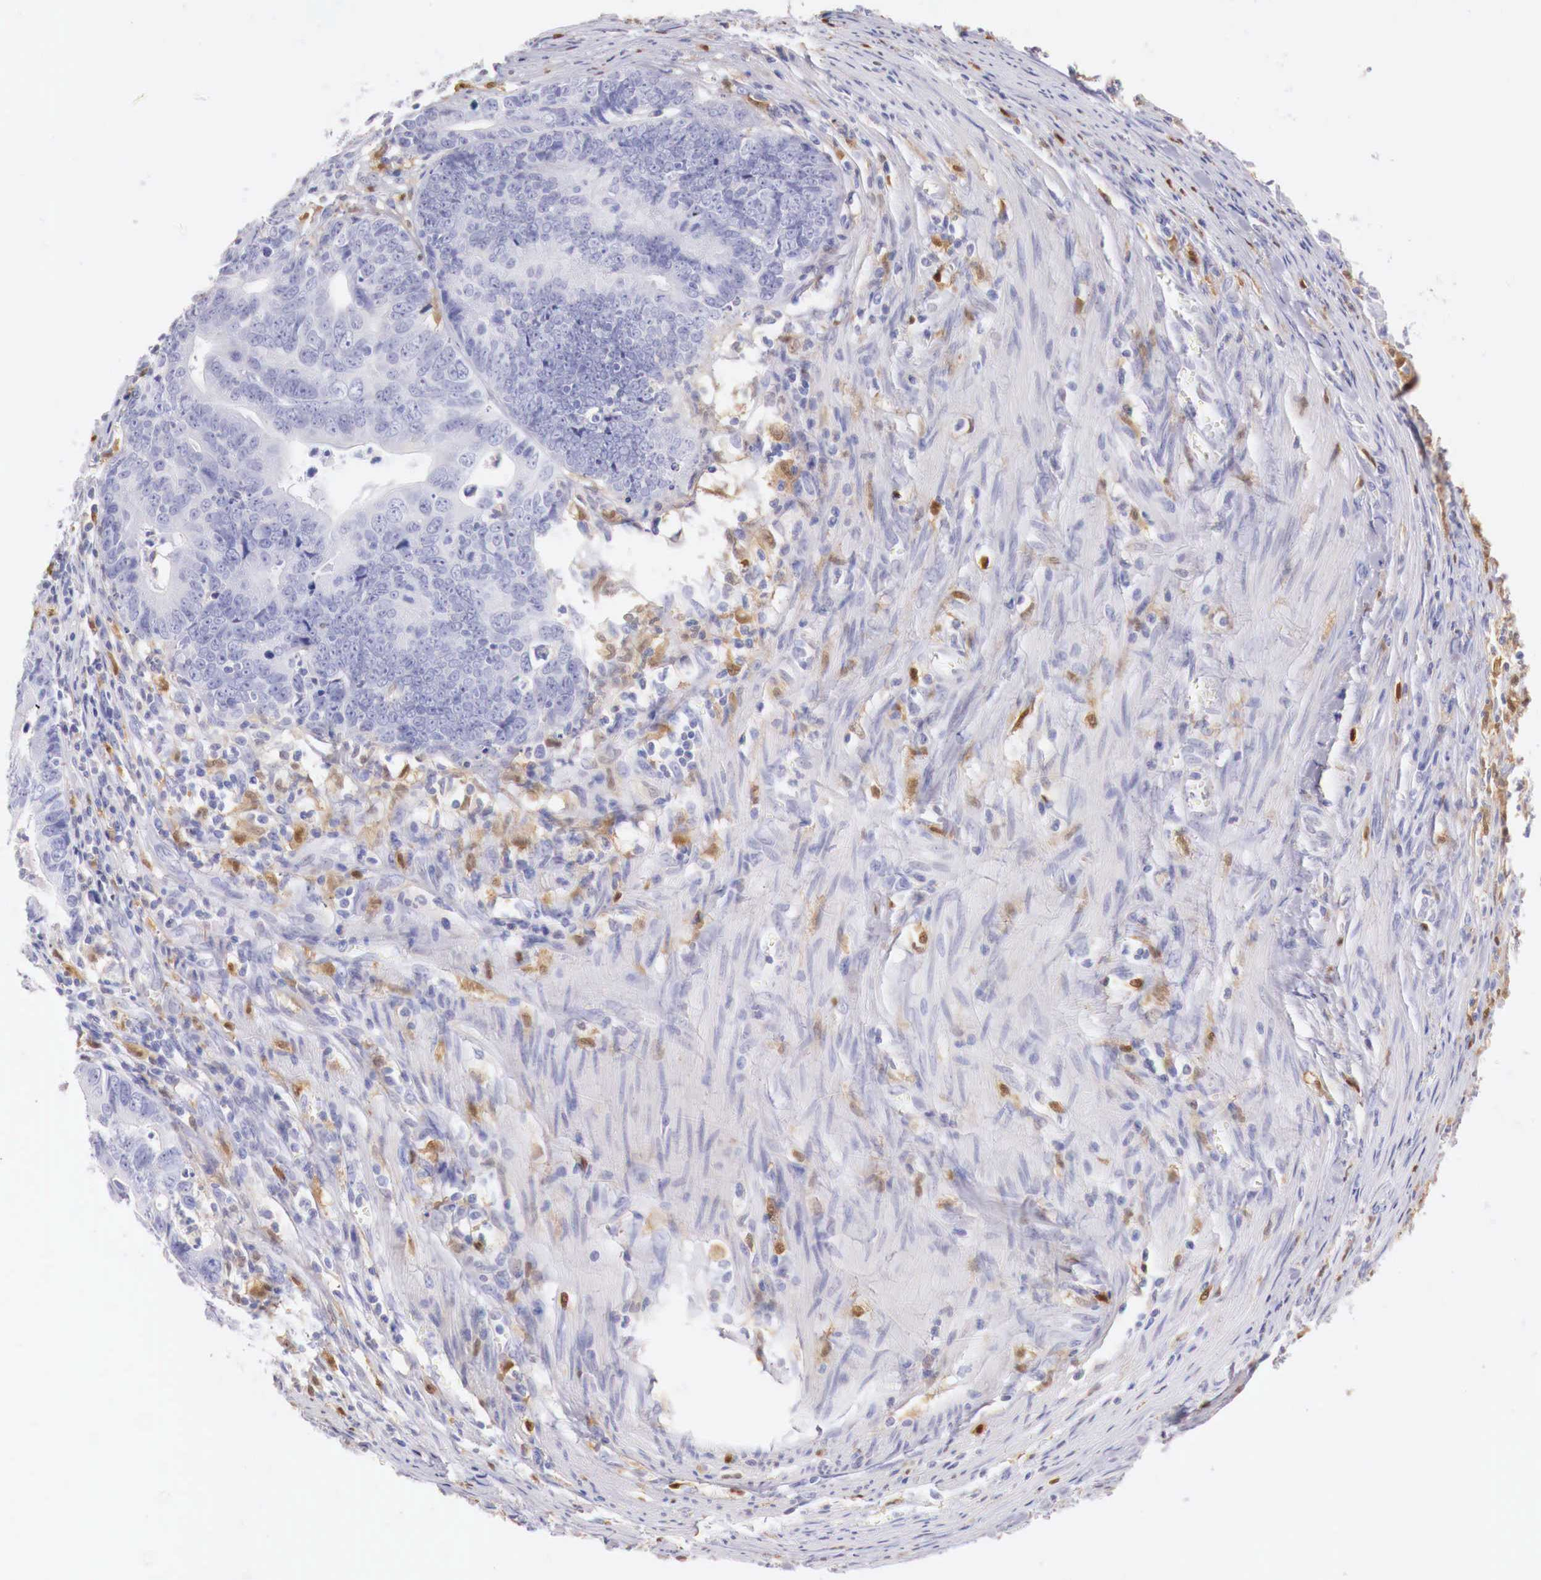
{"staining": {"intensity": "negative", "quantity": "none", "location": "none"}, "tissue": "colorectal cancer", "cell_type": "Tumor cells", "image_type": "cancer", "snomed": [{"axis": "morphology", "description": "Adenocarcinoma, NOS"}, {"axis": "topography", "description": "Colon"}], "caption": "Immunohistochemical staining of human adenocarcinoma (colorectal) displays no significant expression in tumor cells.", "gene": "RENBP", "patient": {"sex": "female", "age": 78}}